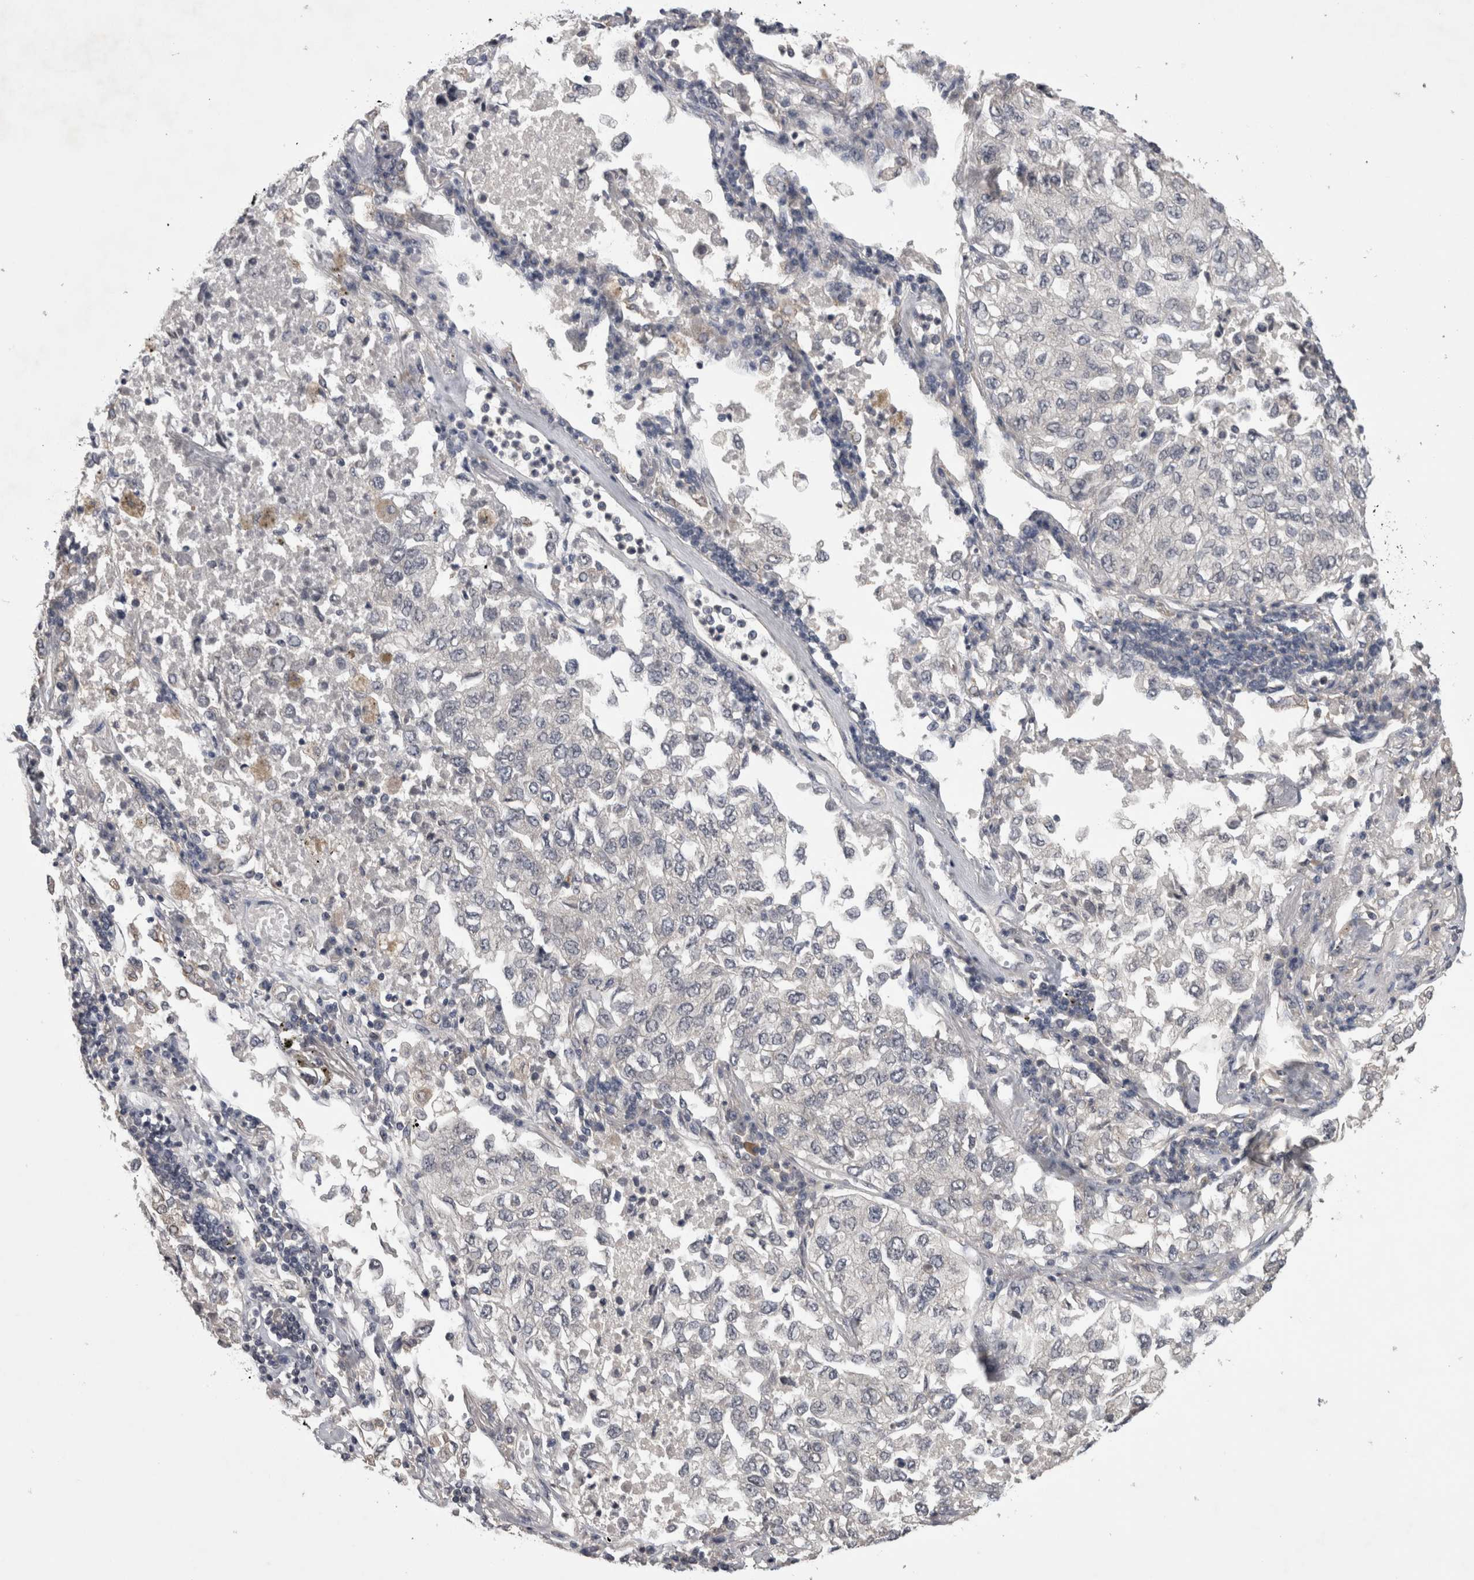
{"staining": {"intensity": "negative", "quantity": "none", "location": "none"}, "tissue": "lung cancer", "cell_type": "Tumor cells", "image_type": "cancer", "snomed": [{"axis": "morphology", "description": "Adenocarcinoma, NOS"}, {"axis": "topography", "description": "Lung"}], "caption": "IHC image of neoplastic tissue: human lung cancer stained with DAB displays no significant protein staining in tumor cells.", "gene": "ZNF114", "patient": {"sex": "male", "age": 63}}